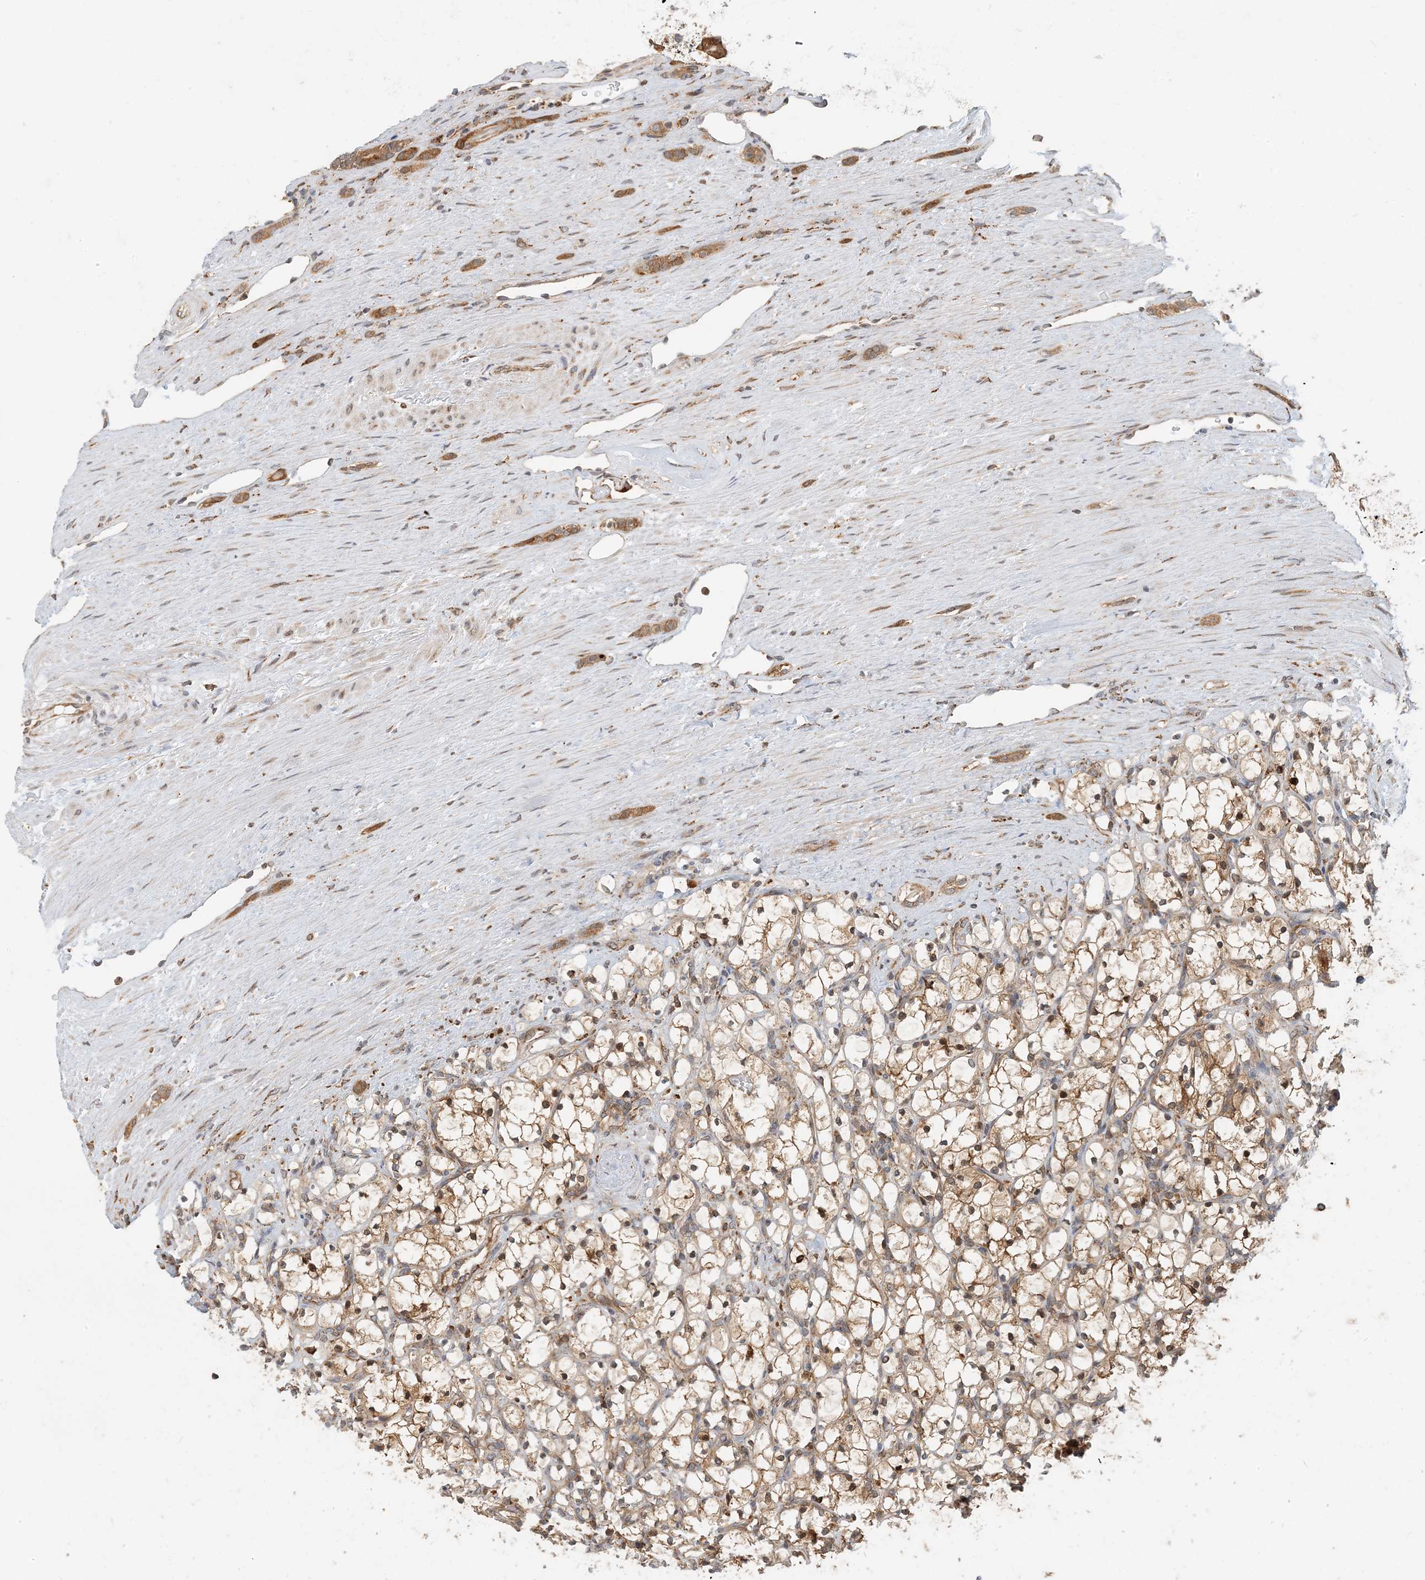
{"staining": {"intensity": "moderate", "quantity": ">75%", "location": "cytoplasmic/membranous"}, "tissue": "renal cancer", "cell_type": "Tumor cells", "image_type": "cancer", "snomed": [{"axis": "morphology", "description": "Adenocarcinoma, NOS"}, {"axis": "topography", "description": "Kidney"}], "caption": "Approximately >75% of tumor cells in human adenocarcinoma (renal) demonstrate moderate cytoplasmic/membranous protein expression as visualized by brown immunohistochemical staining.", "gene": "HNMT", "patient": {"sex": "female", "age": 69}}